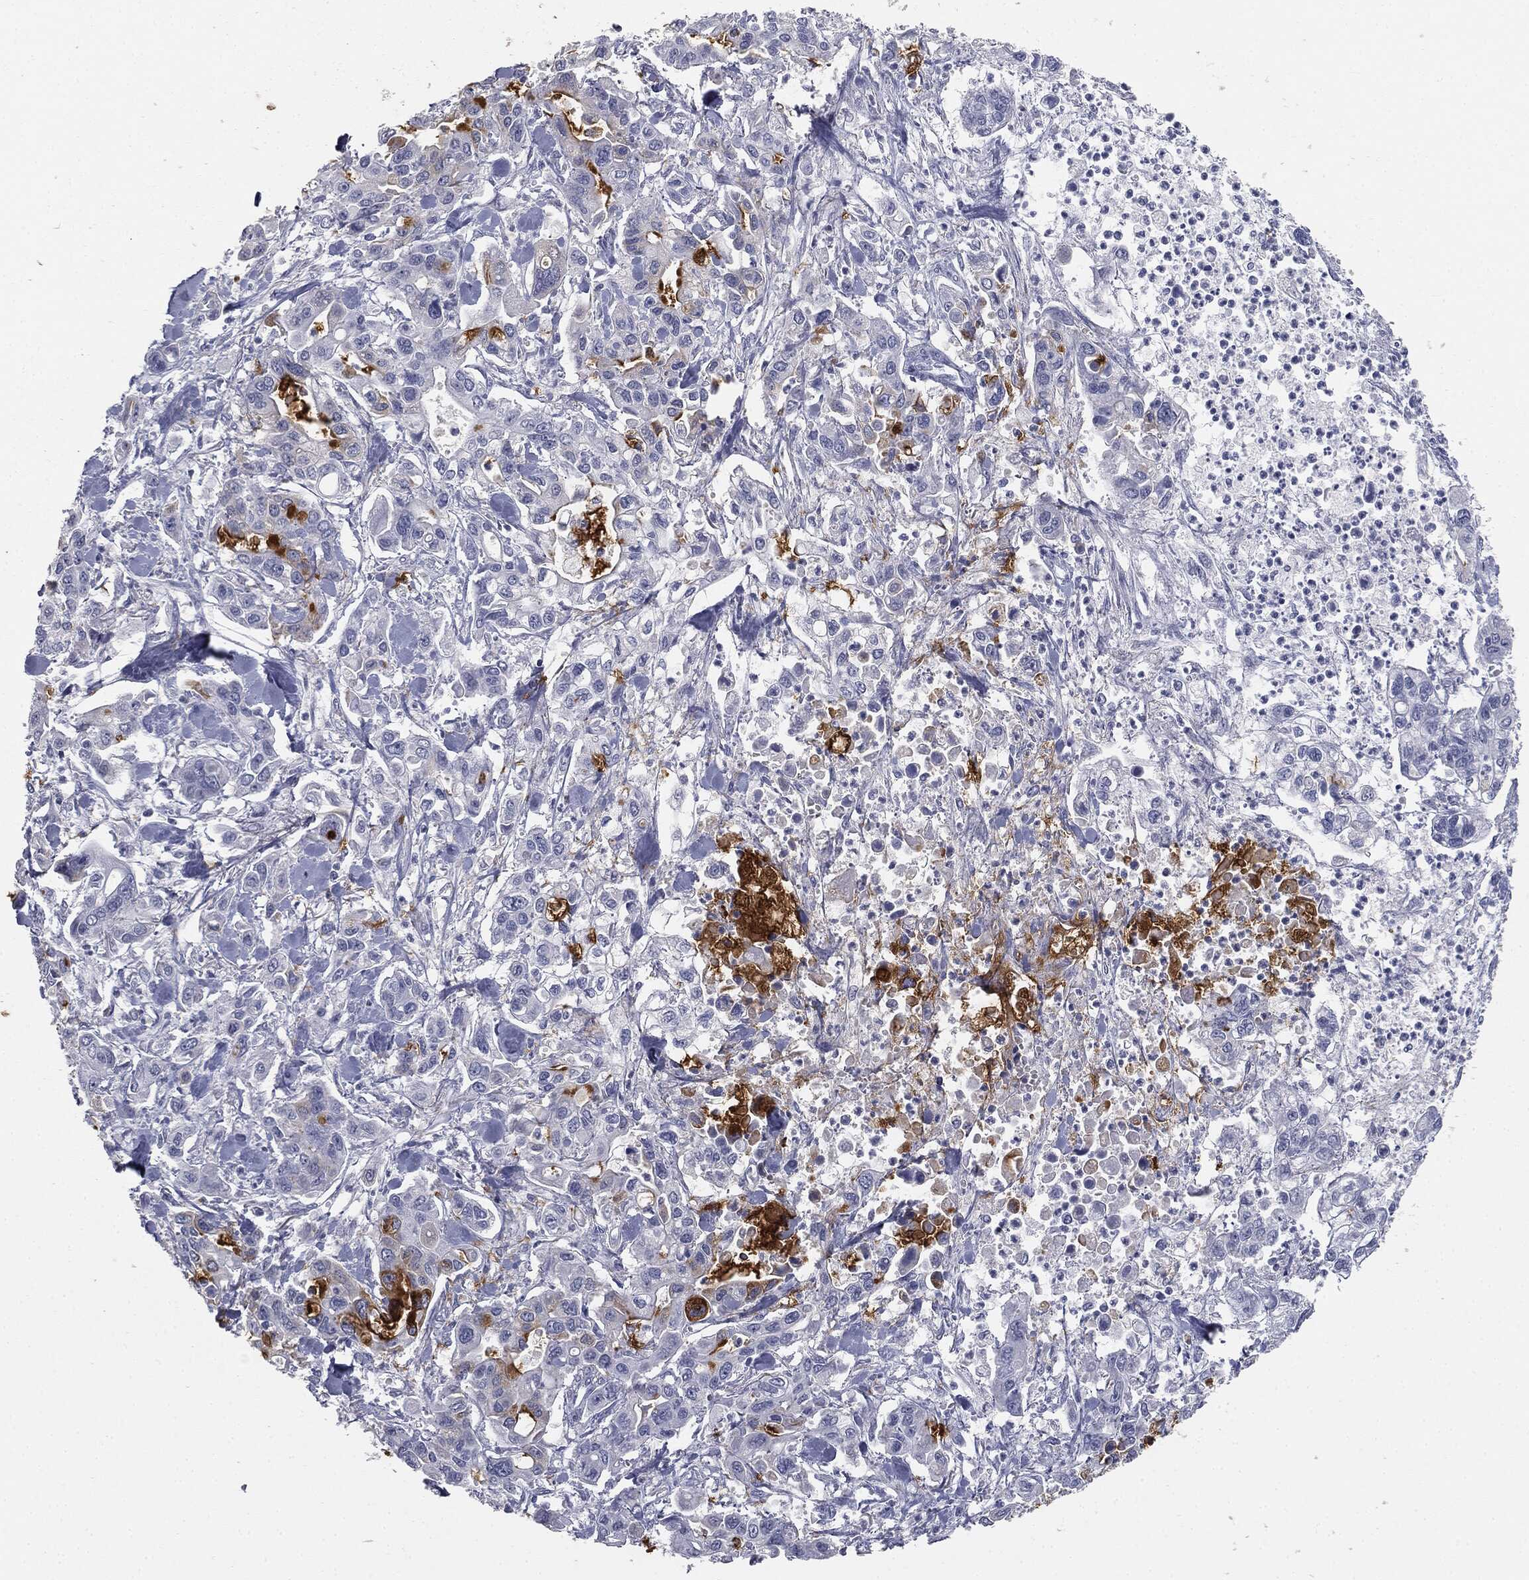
{"staining": {"intensity": "strong", "quantity": "<25%", "location": "cytoplasmic/membranous"}, "tissue": "pancreatic cancer", "cell_type": "Tumor cells", "image_type": "cancer", "snomed": [{"axis": "morphology", "description": "Adenocarcinoma, NOS"}, {"axis": "topography", "description": "Pancreas"}], "caption": "A brown stain labels strong cytoplasmic/membranous expression of a protein in adenocarcinoma (pancreatic) tumor cells.", "gene": "MUC5AC", "patient": {"sex": "male", "age": 62}}